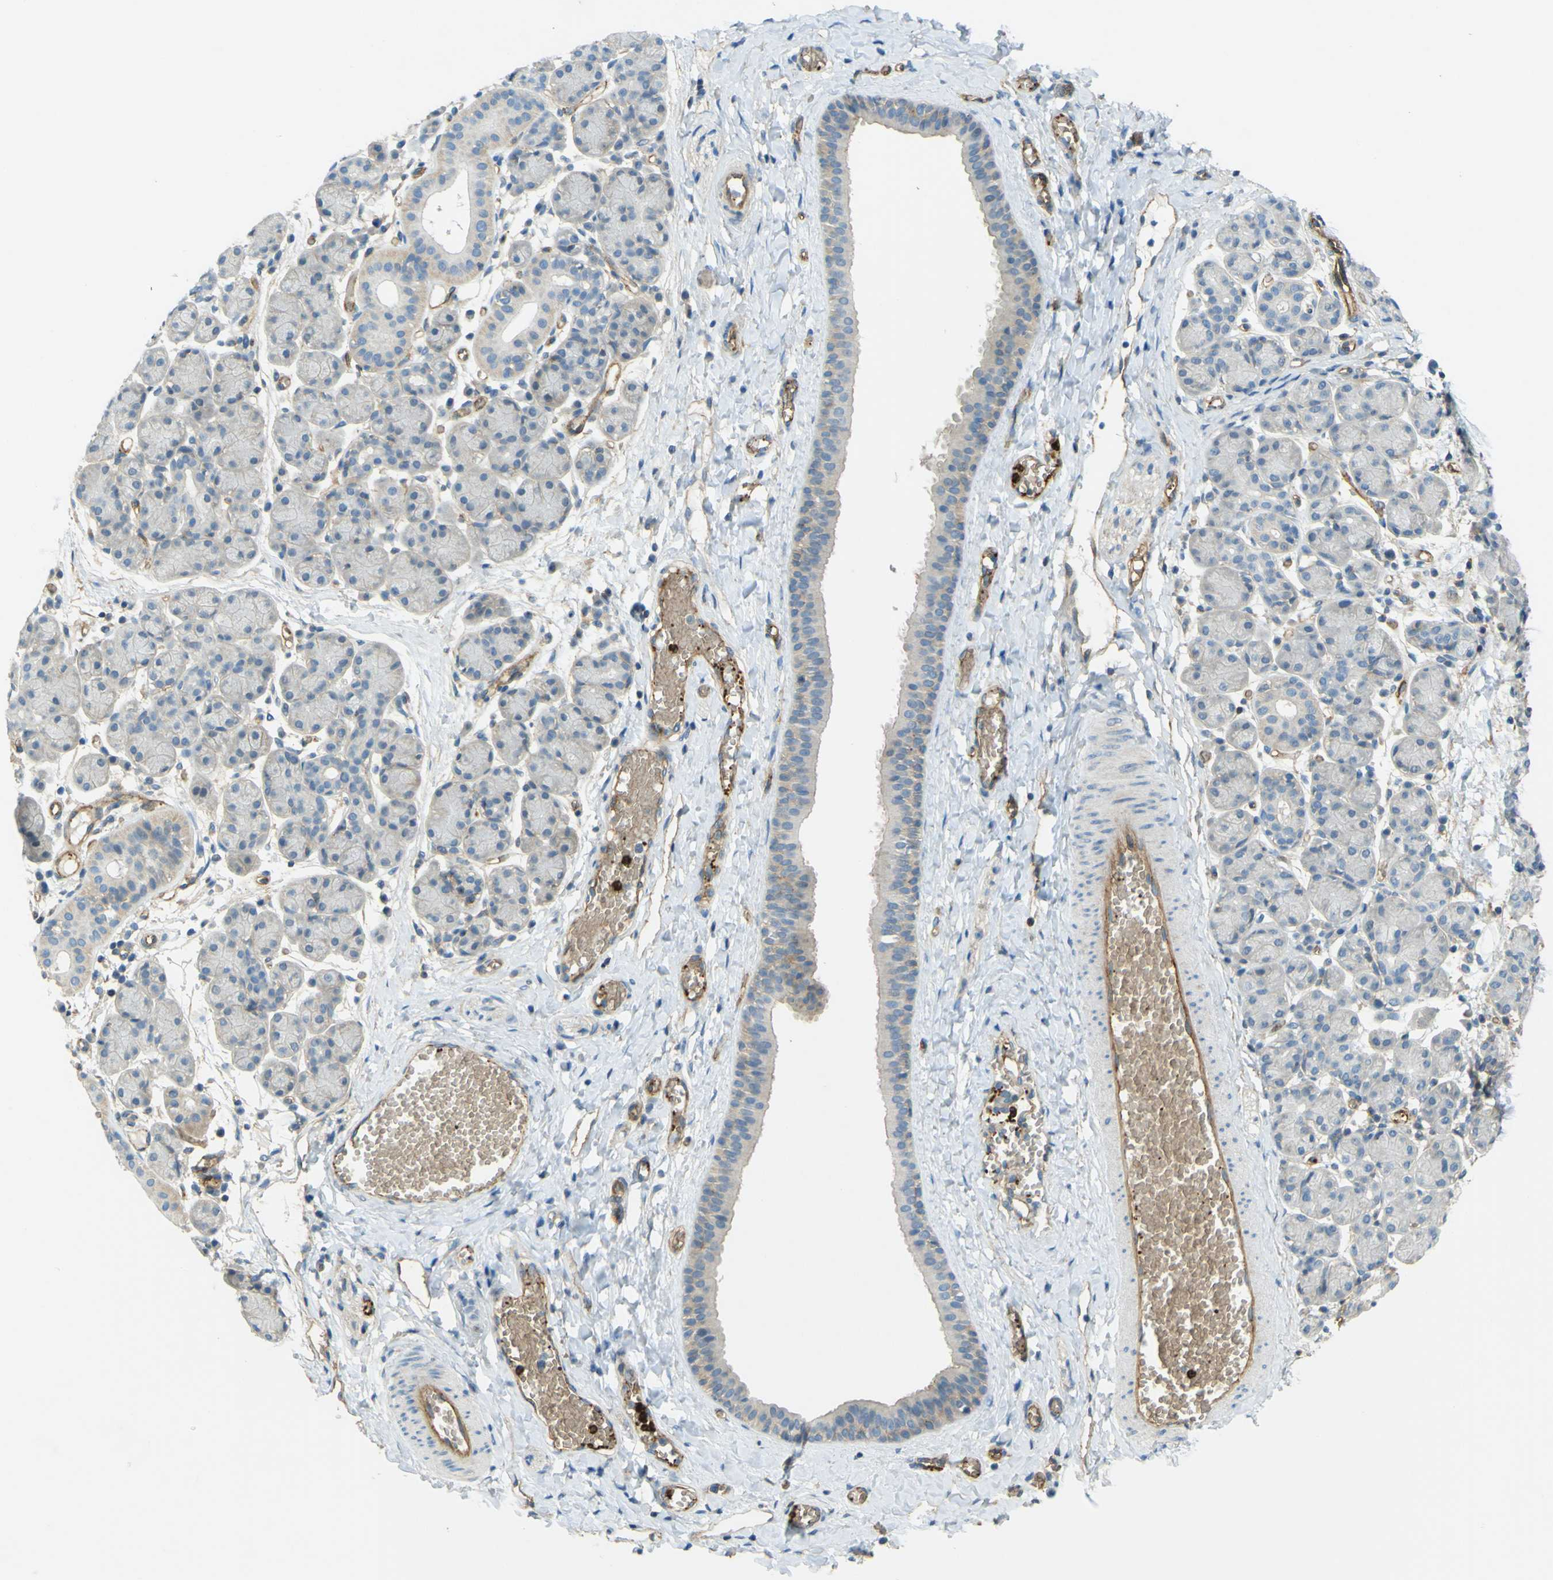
{"staining": {"intensity": "weak", "quantity": "<25%", "location": "cytoplasmic/membranous"}, "tissue": "salivary gland", "cell_type": "Glandular cells", "image_type": "normal", "snomed": [{"axis": "morphology", "description": "Normal tissue, NOS"}, {"axis": "morphology", "description": "Inflammation, NOS"}, {"axis": "topography", "description": "Lymph node"}, {"axis": "topography", "description": "Salivary gland"}], "caption": "The photomicrograph shows no significant positivity in glandular cells of salivary gland. The staining is performed using DAB brown chromogen with nuclei counter-stained in using hematoxylin.", "gene": "PLXDC1", "patient": {"sex": "male", "age": 3}}